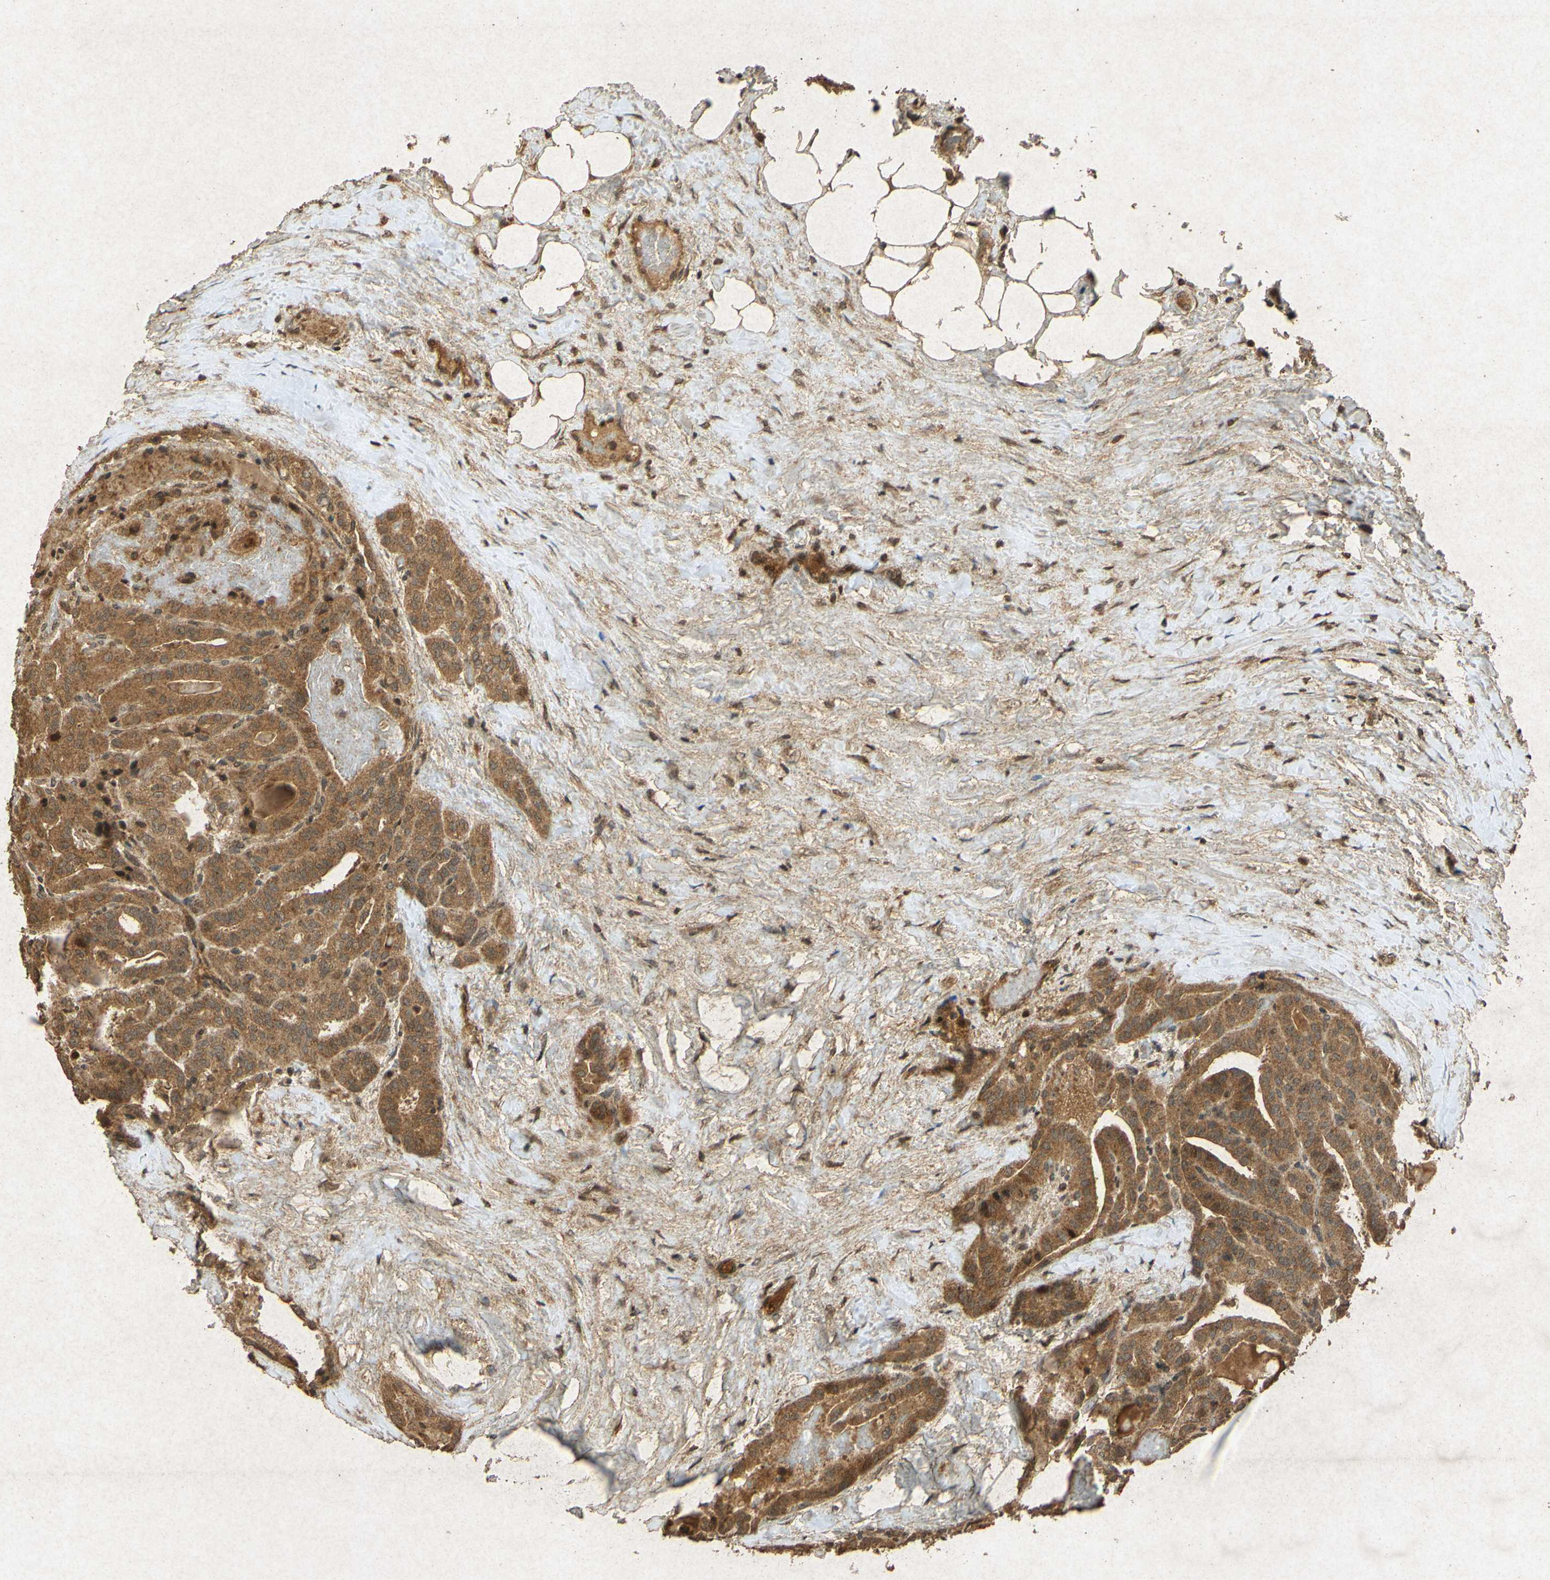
{"staining": {"intensity": "moderate", "quantity": ">75%", "location": "cytoplasmic/membranous"}, "tissue": "thyroid cancer", "cell_type": "Tumor cells", "image_type": "cancer", "snomed": [{"axis": "morphology", "description": "Papillary adenocarcinoma, NOS"}, {"axis": "topography", "description": "Thyroid gland"}], "caption": "Immunohistochemistry photomicrograph of neoplastic tissue: thyroid cancer stained using immunohistochemistry reveals medium levels of moderate protein expression localized specifically in the cytoplasmic/membranous of tumor cells, appearing as a cytoplasmic/membranous brown color.", "gene": "ATP6V1H", "patient": {"sex": "male", "age": 77}}